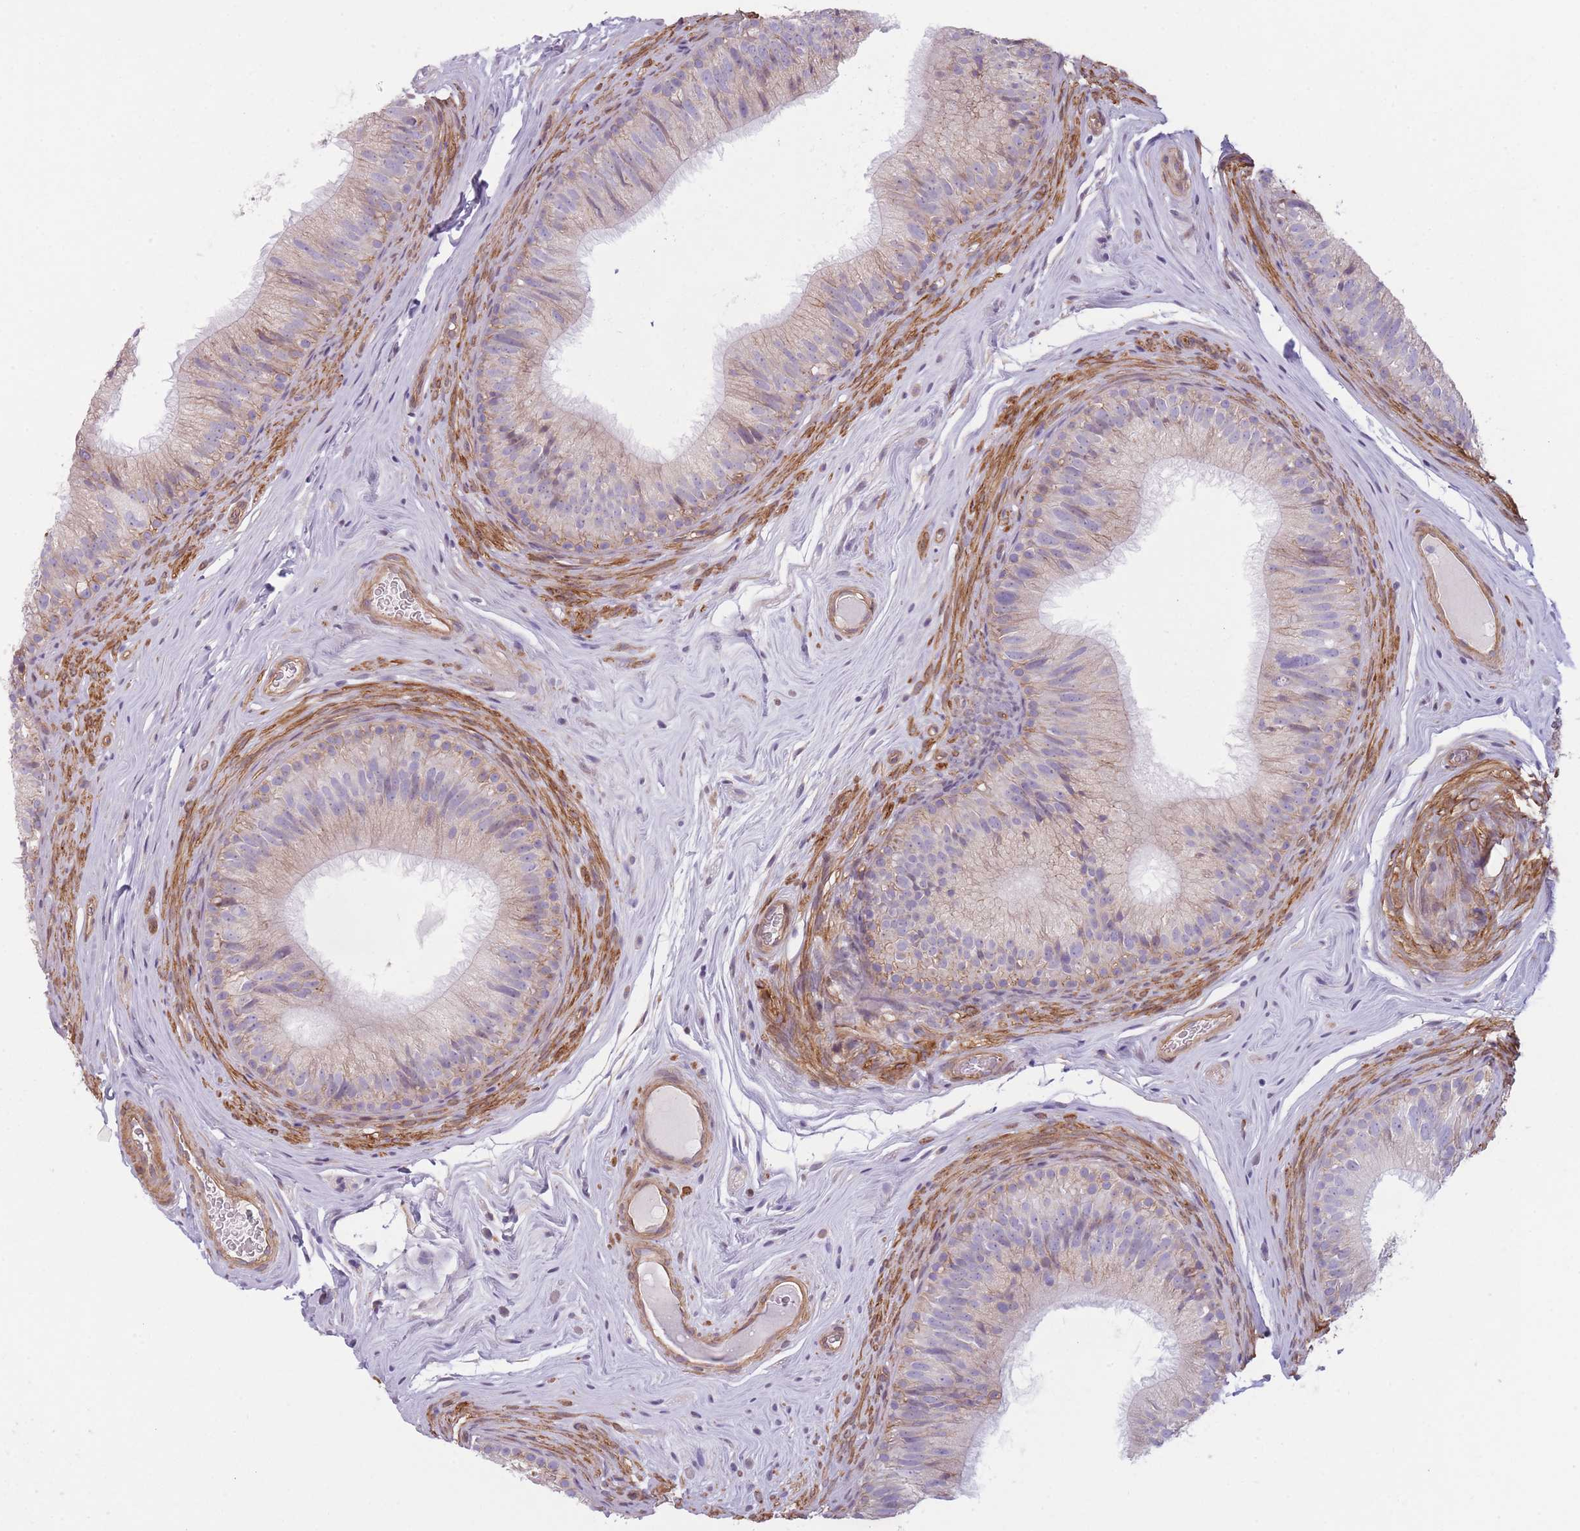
{"staining": {"intensity": "weak", "quantity": "25%-75%", "location": "cytoplasmic/membranous"}, "tissue": "epididymis", "cell_type": "Glandular cells", "image_type": "normal", "snomed": [{"axis": "morphology", "description": "Normal tissue, NOS"}, {"axis": "topography", "description": "Epididymis"}], "caption": "Epididymis stained with DAB IHC shows low levels of weak cytoplasmic/membranous expression in approximately 25%-75% of glandular cells.", "gene": "SLC7A6", "patient": {"sex": "male", "age": 34}}